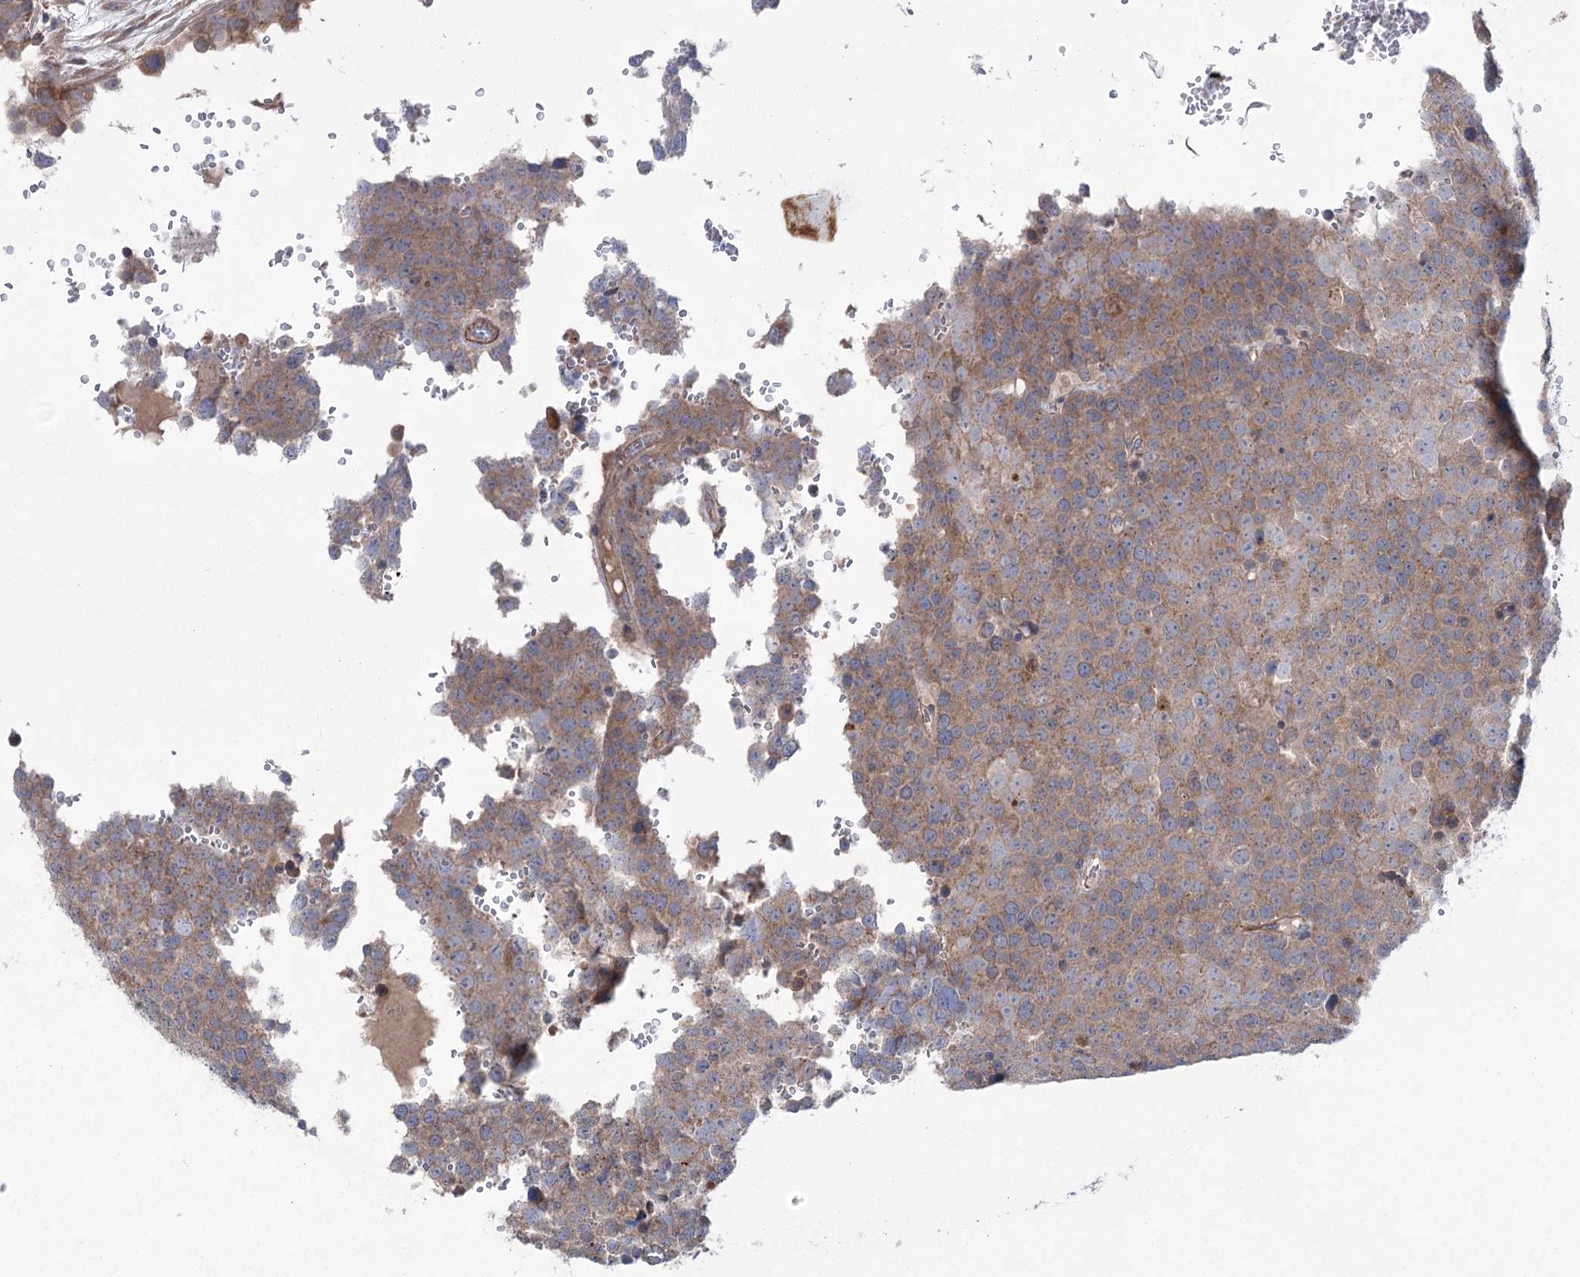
{"staining": {"intensity": "moderate", "quantity": ">75%", "location": "cytoplasmic/membranous"}, "tissue": "testis cancer", "cell_type": "Tumor cells", "image_type": "cancer", "snomed": [{"axis": "morphology", "description": "Seminoma, NOS"}, {"axis": "topography", "description": "Testis"}], "caption": "Testis seminoma tissue shows moderate cytoplasmic/membranous expression in about >75% of tumor cells, visualized by immunohistochemistry. The protein is shown in brown color, while the nuclei are stained blue.", "gene": "TRIM71", "patient": {"sex": "male", "age": 71}}